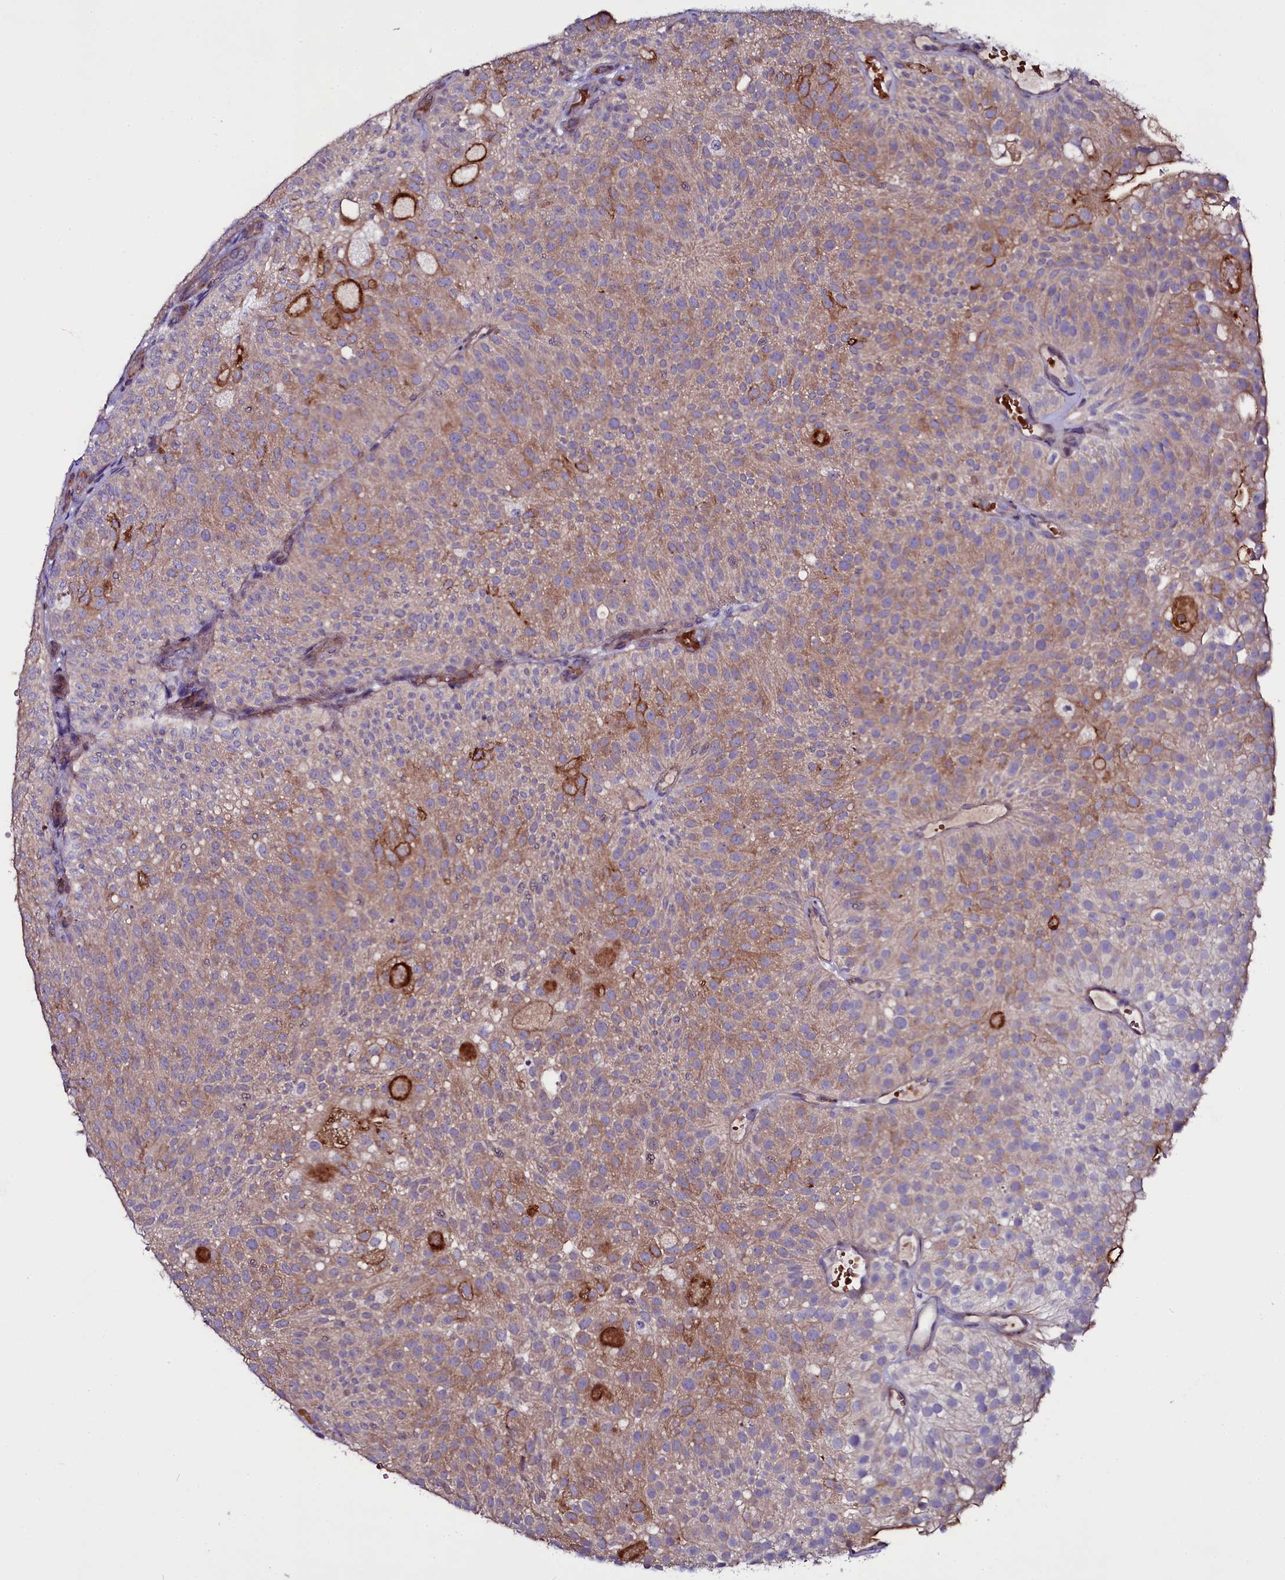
{"staining": {"intensity": "moderate", "quantity": "25%-75%", "location": "cytoplasmic/membranous"}, "tissue": "urothelial cancer", "cell_type": "Tumor cells", "image_type": "cancer", "snomed": [{"axis": "morphology", "description": "Urothelial carcinoma, Low grade"}, {"axis": "topography", "description": "Urinary bladder"}], "caption": "Immunohistochemistry (IHC) (DAB (3,3'-diaminobenzidine)) staining of low-grade urothelial carcinoma shows moderate cytoplasmic/membranous protein positivity in approximately 25%-75% of tumor cells.", "gene": "MEX3C", "patient": {"sex": "male", "age": 78}}